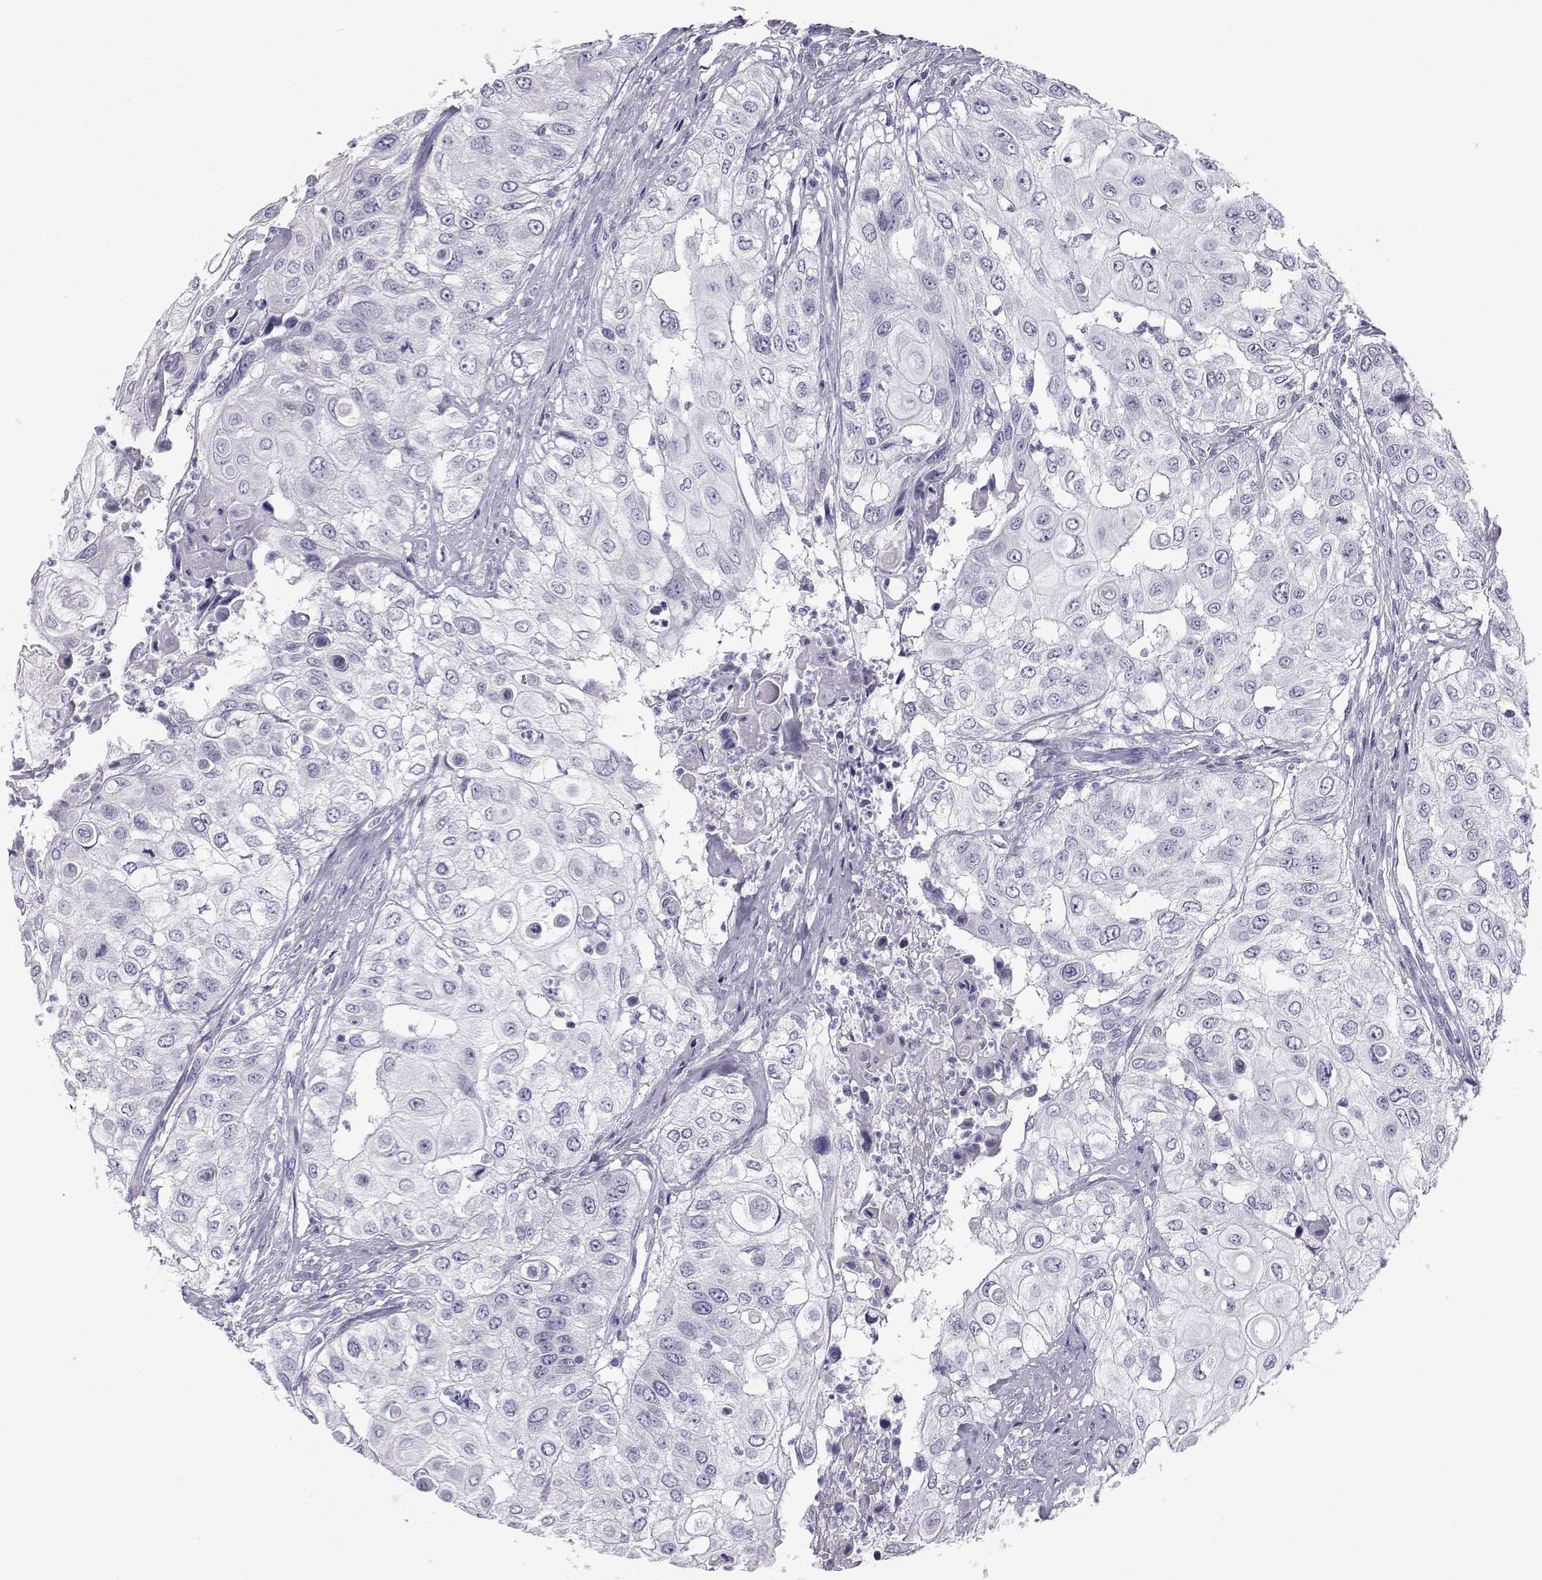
{"staining": {"intensity": "negative", "quantity": "none", "location": "none"}, "tissue": "urothelial cancer", "cell_type": "Tumor cells", "image_type": "cancer", "snomed": [{"axis": "morphology", "description": "Urothelial carcinoma, High grade"}, {"axis": "topography", "description": "Urinary bladder"}], "caption": "The histopathology image reveals no staining of tumor cells in urothelial cancer. (Stains: DAB IHC with hematoxylin counter stain, Microscopy: brightfield microscopy at high magnification).", "gene": "RNASE12", "patient": {"sex": "female", "age": 79}}